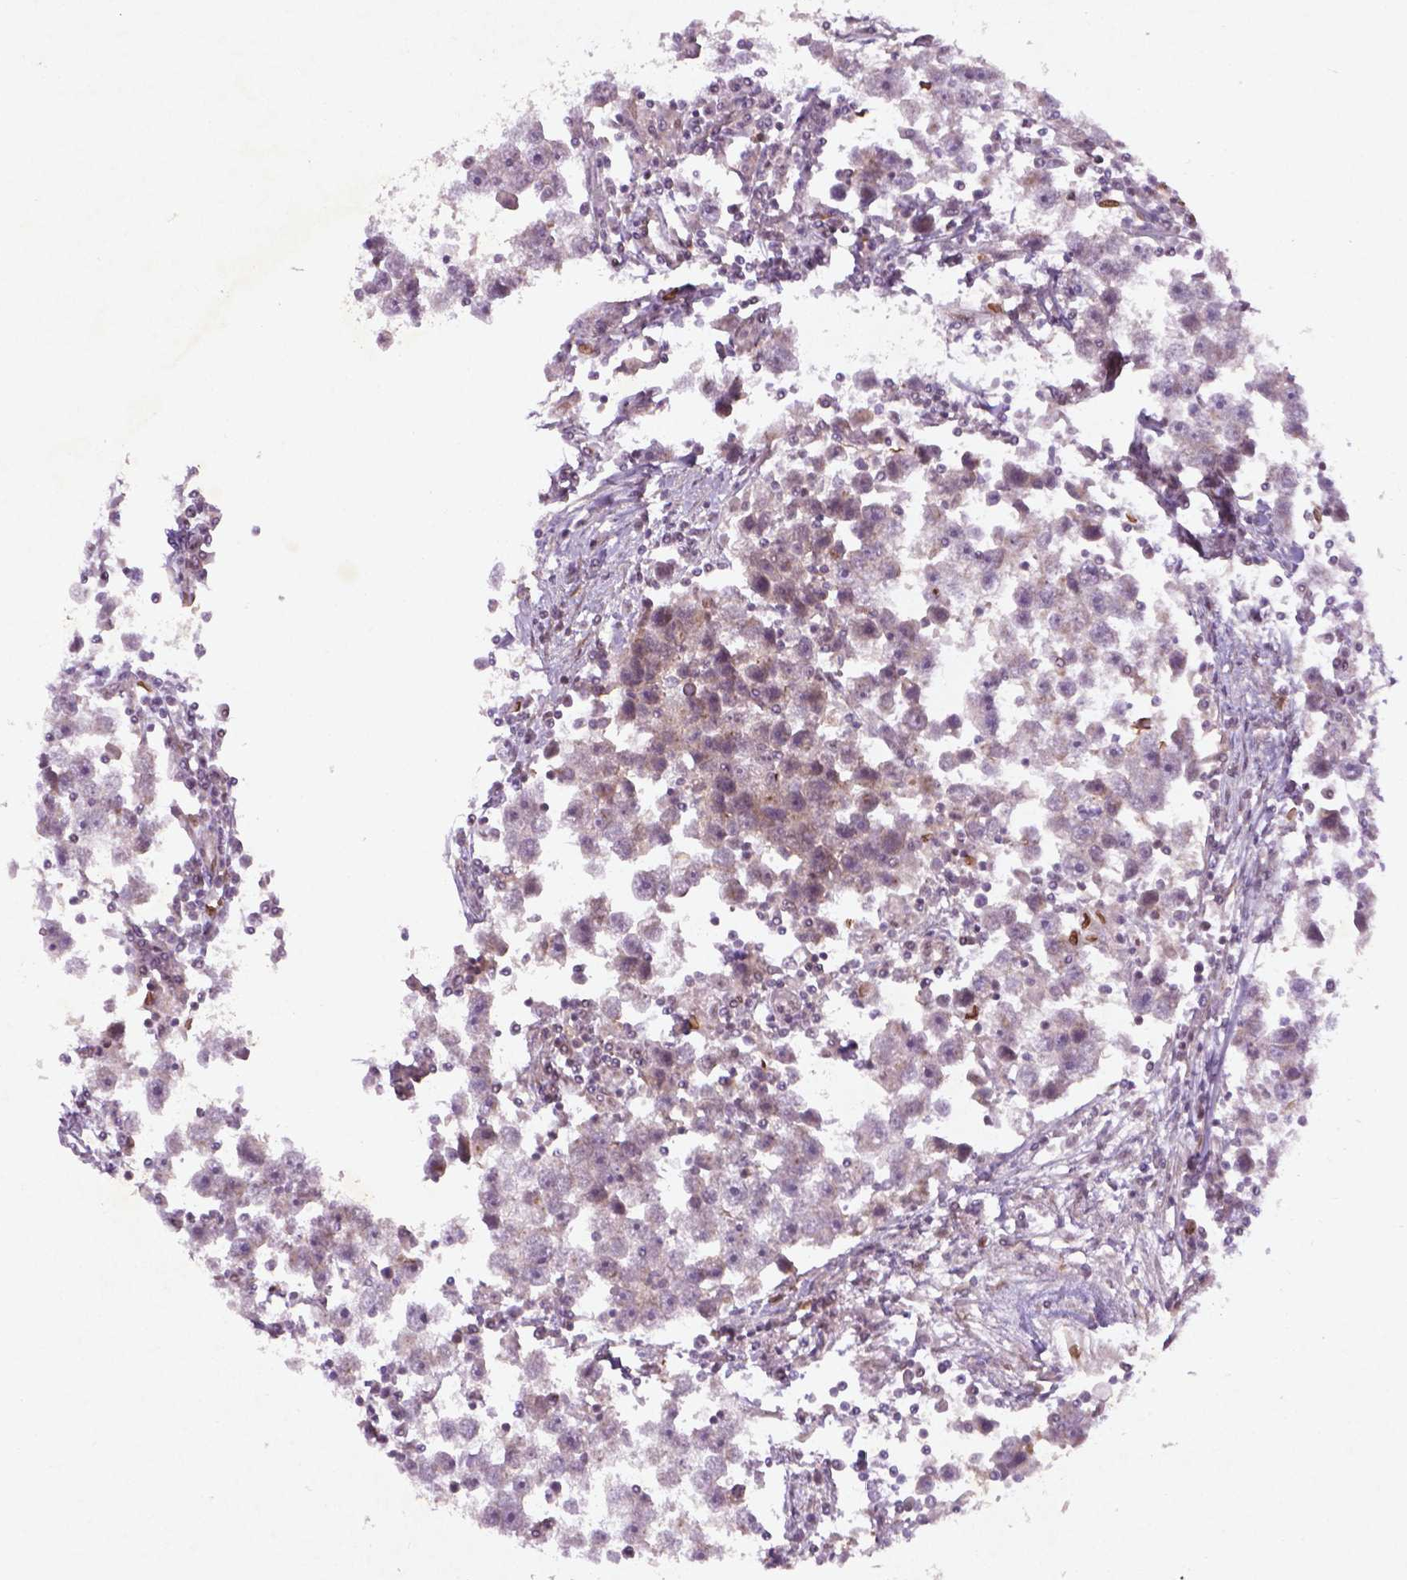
{"staining": {"intensity": "negative", "quantity": "none", "location": "none"}, "tissue": "testis cancer", "cell_type": "Tumor cells", "image_type": "cancer", "snomed": [{"axis": "morphology", "description": "Seminoma, NOS"}, {"axis": "topography", "description": "Testis"}], "caption": "High magnification brightfield microscopy of testis seminoma stained with DAB (3,3'-diaminobenzidine) (brown) and counterstained with hematoxylin (blue): tumor cells show no significant expression.", "gene": "TCHP", "patient": {"sex": "male", "age": 30}}